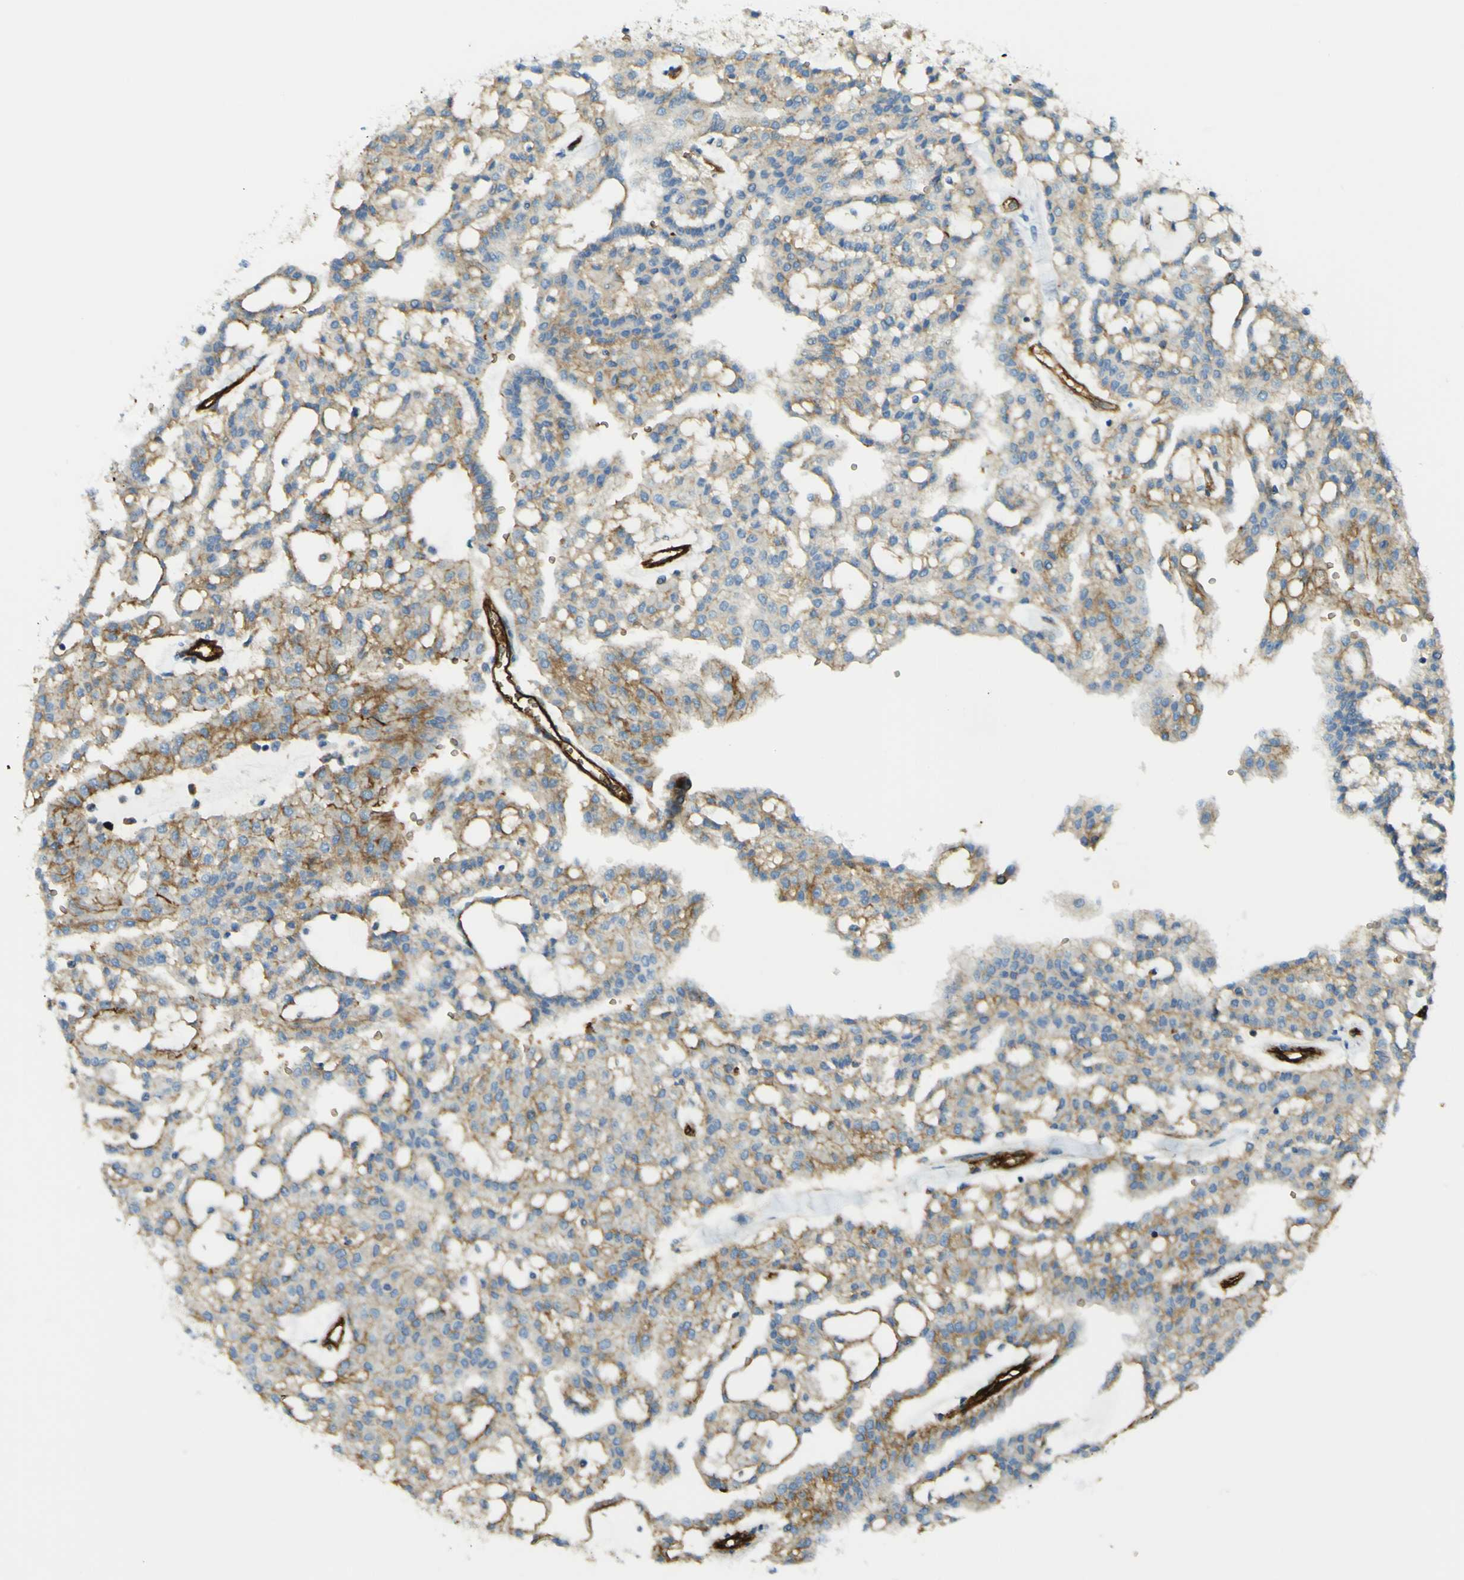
{"staining": {"intensity": "moderate", "quantity": ">75%", "location": "cytoplasmic/membranous"}, "tissue": "renal cancer", "cell_type": "Tumor cells", "image_type": "cancer", "snomed": [{"axis": "morphology", "description": "Adenocarcinoma, NOS"}, {"axis": "topography", "description": "Kidney"}], "caption": "About >75% of tumor cells in renal cancer (adenocarcinoma) reveal moderate cytoplasmic/membranous protein staining as visualized by brown immunohistochemical staining.", "gene": "PLXDC1", "patient": {"sex": "male", "age": 63}}